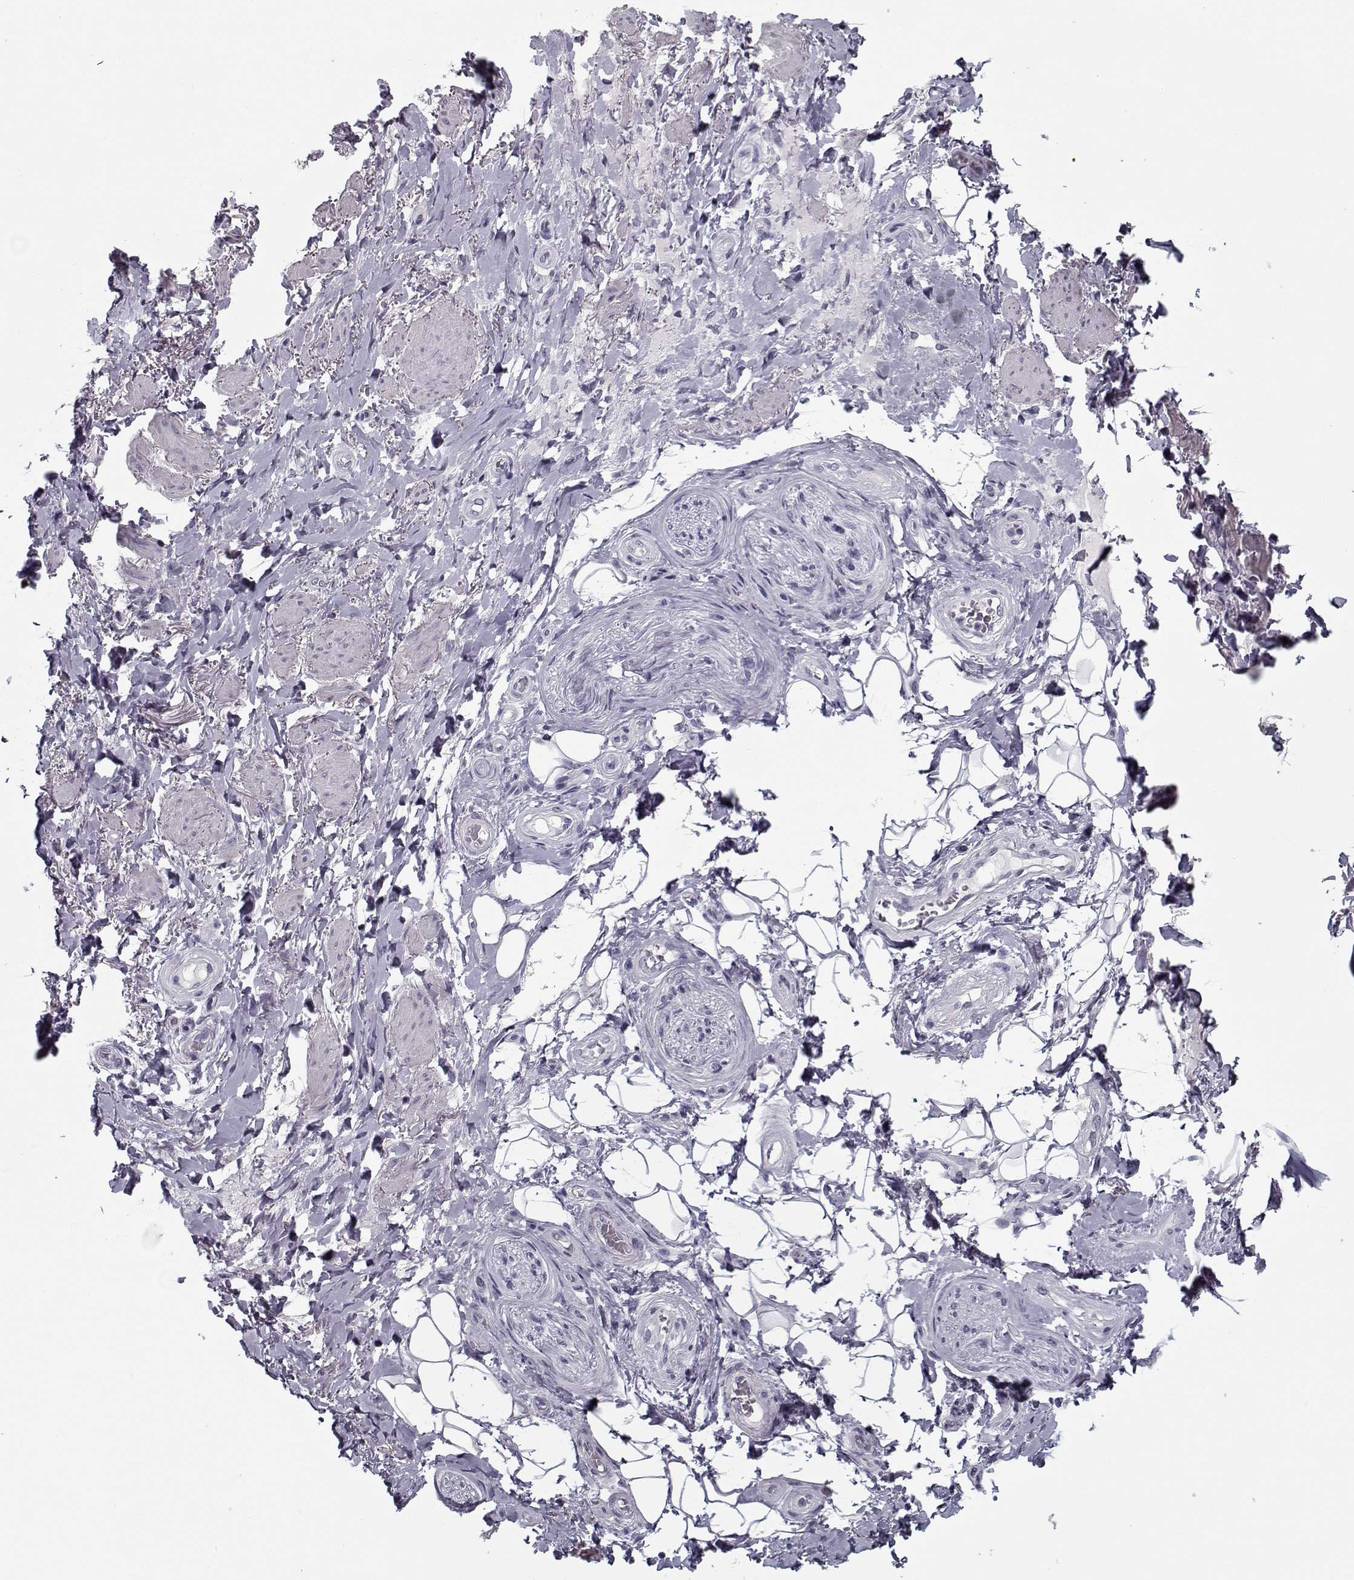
{"staining": {"intensity": "negative", "quantity": "none", "location": "none"}, "tissue": "adipose tissue", "cell_type": "Adipocytes", "image_type": "normal", "snomed": [{"axis": "morphology", "description": "Normal tissue, NOS"}, {"axis": "topography", "description": "Anal"}, {"axis": "topography", "description": "Peripheral nerve tissue"}], "caption": "This is an IHC photomicrograph of benign human adipose tissue. There is no expression in adipocytes.", "gene": "RNF32", "patient": {"sex": "male", "age": 53}}